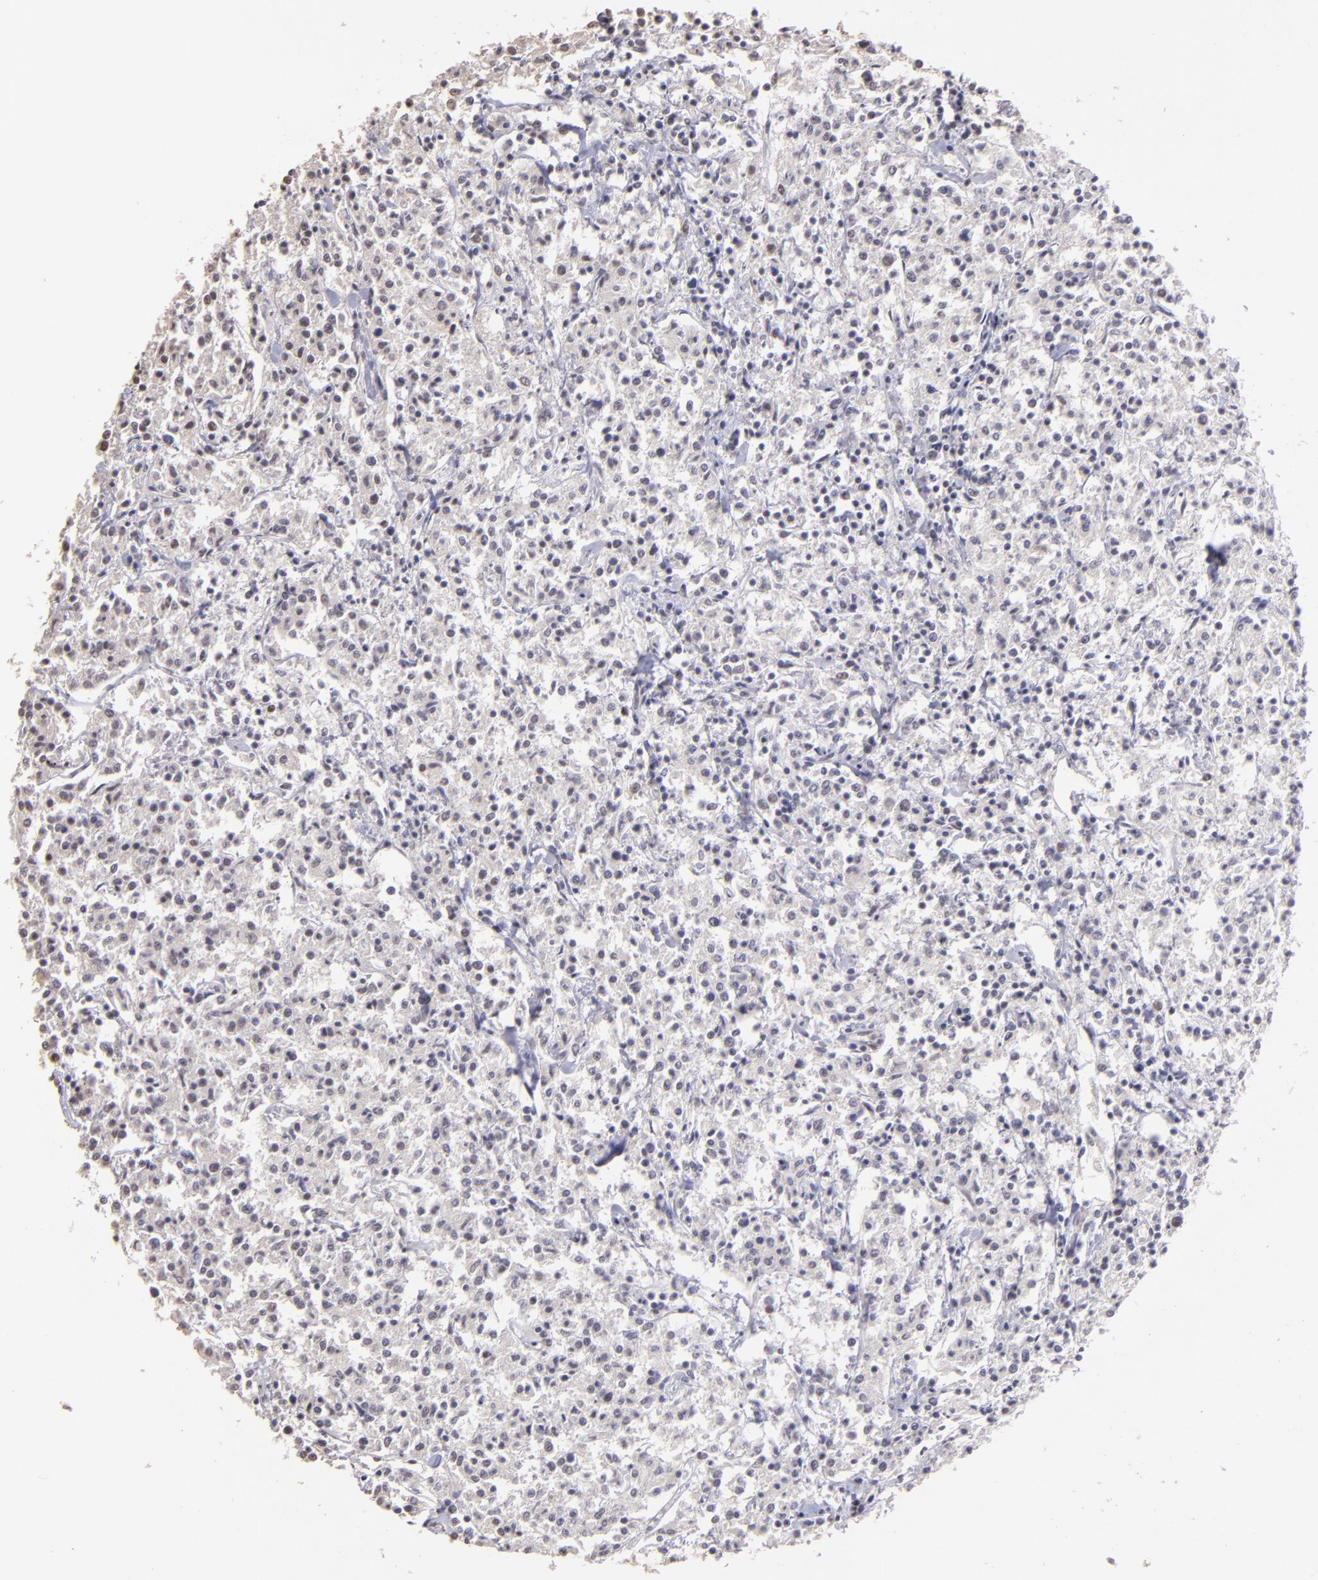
{"staining": {"intensity": "negative", "quantity": "none", "location": "none"}, "tissue": "lymphoma", "cell_type": "Tumor cells", "image_type": "cancer", "snomed": [{"axis": "morphology", "description": "Malignant lymphoma, non-Hodgkin's type, Low grade"}, {"axis": "topography", "description": "Small intestine"}], "caption": "Low-grade malignant lymphoma, non-Hodgkin's type was stained to show a protein in brown. There is no significant expression in tumor cells. (Brightfield microscopy of DAB IHC at high magnification).", "gene": "RARB", "patient": {"sex": "female", "age": 59}}